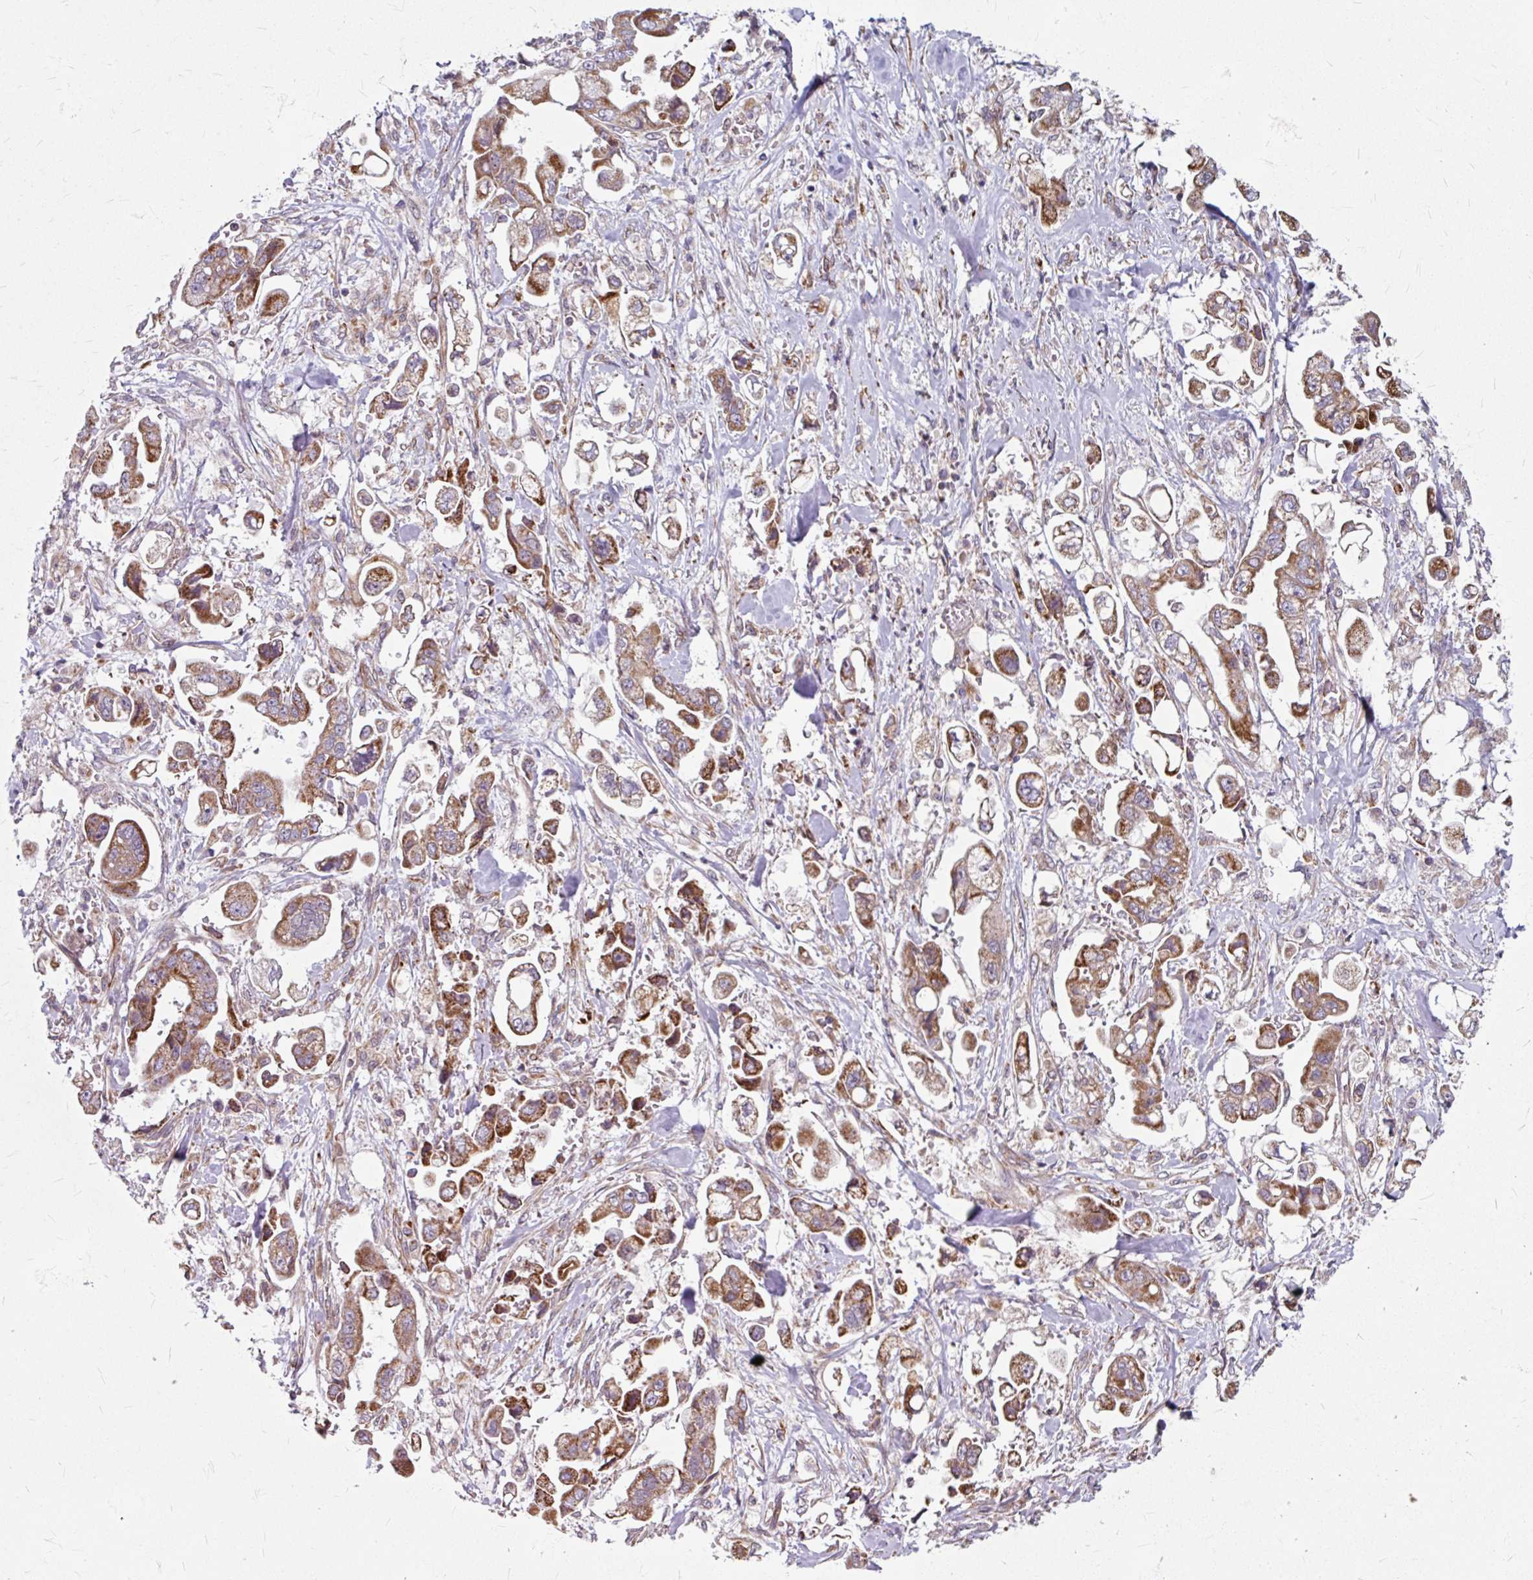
{"staining": {"intensity": "moderate", "quantity": ">75%", "location": "cytoplasmic/membranous"}, "tissue": "stomach cancer", "cell_type": "Tumor cells", "image_type": "cancer", "snomed": [{"axis": "morphology", "description": "Adenocarcinoma, NOS"}, {"axis": "topography", "description": "Stomach"}], "caption": "High-magnification brightfield microscopy of adenocarcinoma (stomach) stained with DAB (brown) and counterstained with hematoxylin (blue). tumor cells exhibit moderate cytoplasmic/membranous expression is identified in about>75% of cells.", "gene": "DAAM2", "patient": {"sex": "male", "age": 62}}